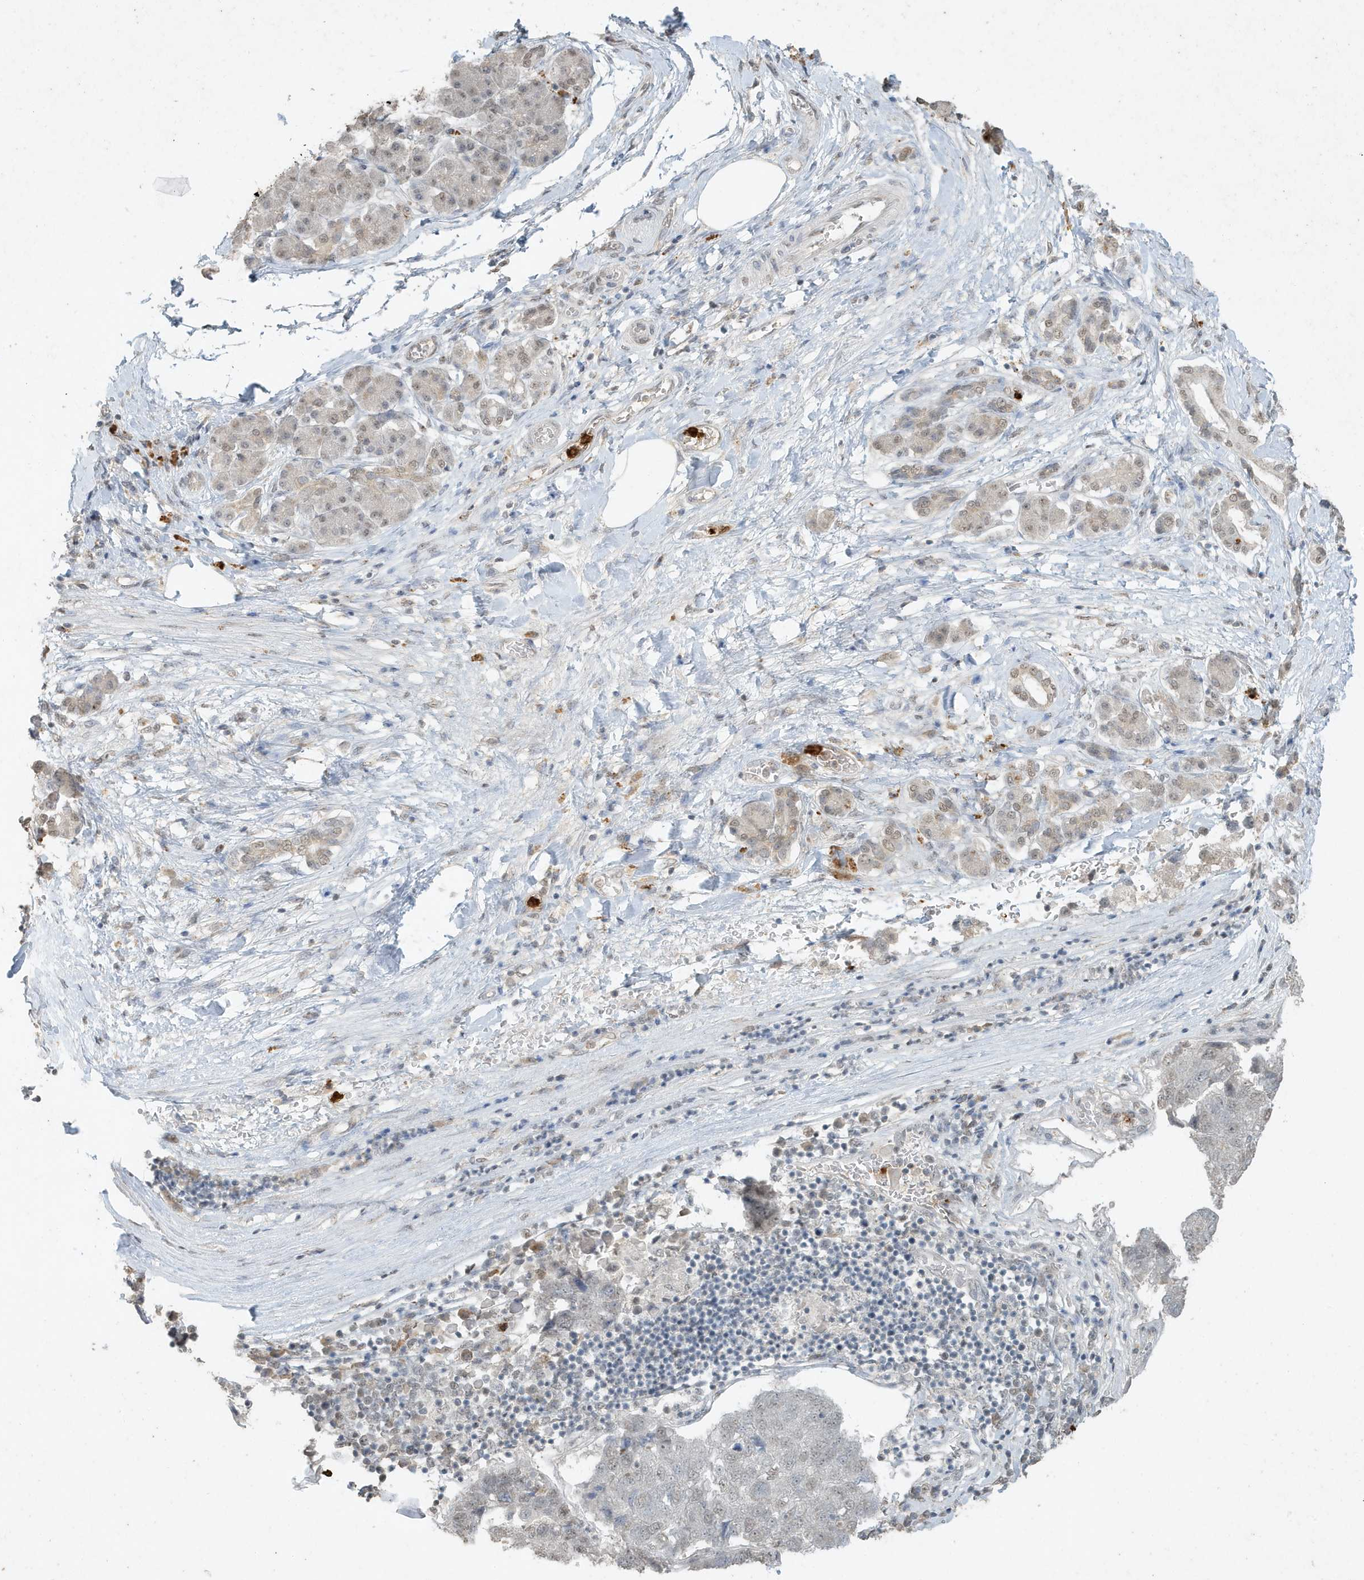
{"staining": {"intensity": "weak", "quantity": "<25%", "location": "nuclear"}, "tissue": "pancreatic cancer", "cell_type": "Tumor cells", "image_type": "cancer", "snomed": [{"axis": "morphology", "description": "Adenocarcinoma, NOS"}, {"axis": "topography", "description": "Pancreas"}], "caption": "Pancreatic cancer (adenocarcinoma) was stained to show a protein in brown. There is no significant positivity in tumor cells.", "gene": "DEFA1", "patient": {"sex": "female", "age": 61}}